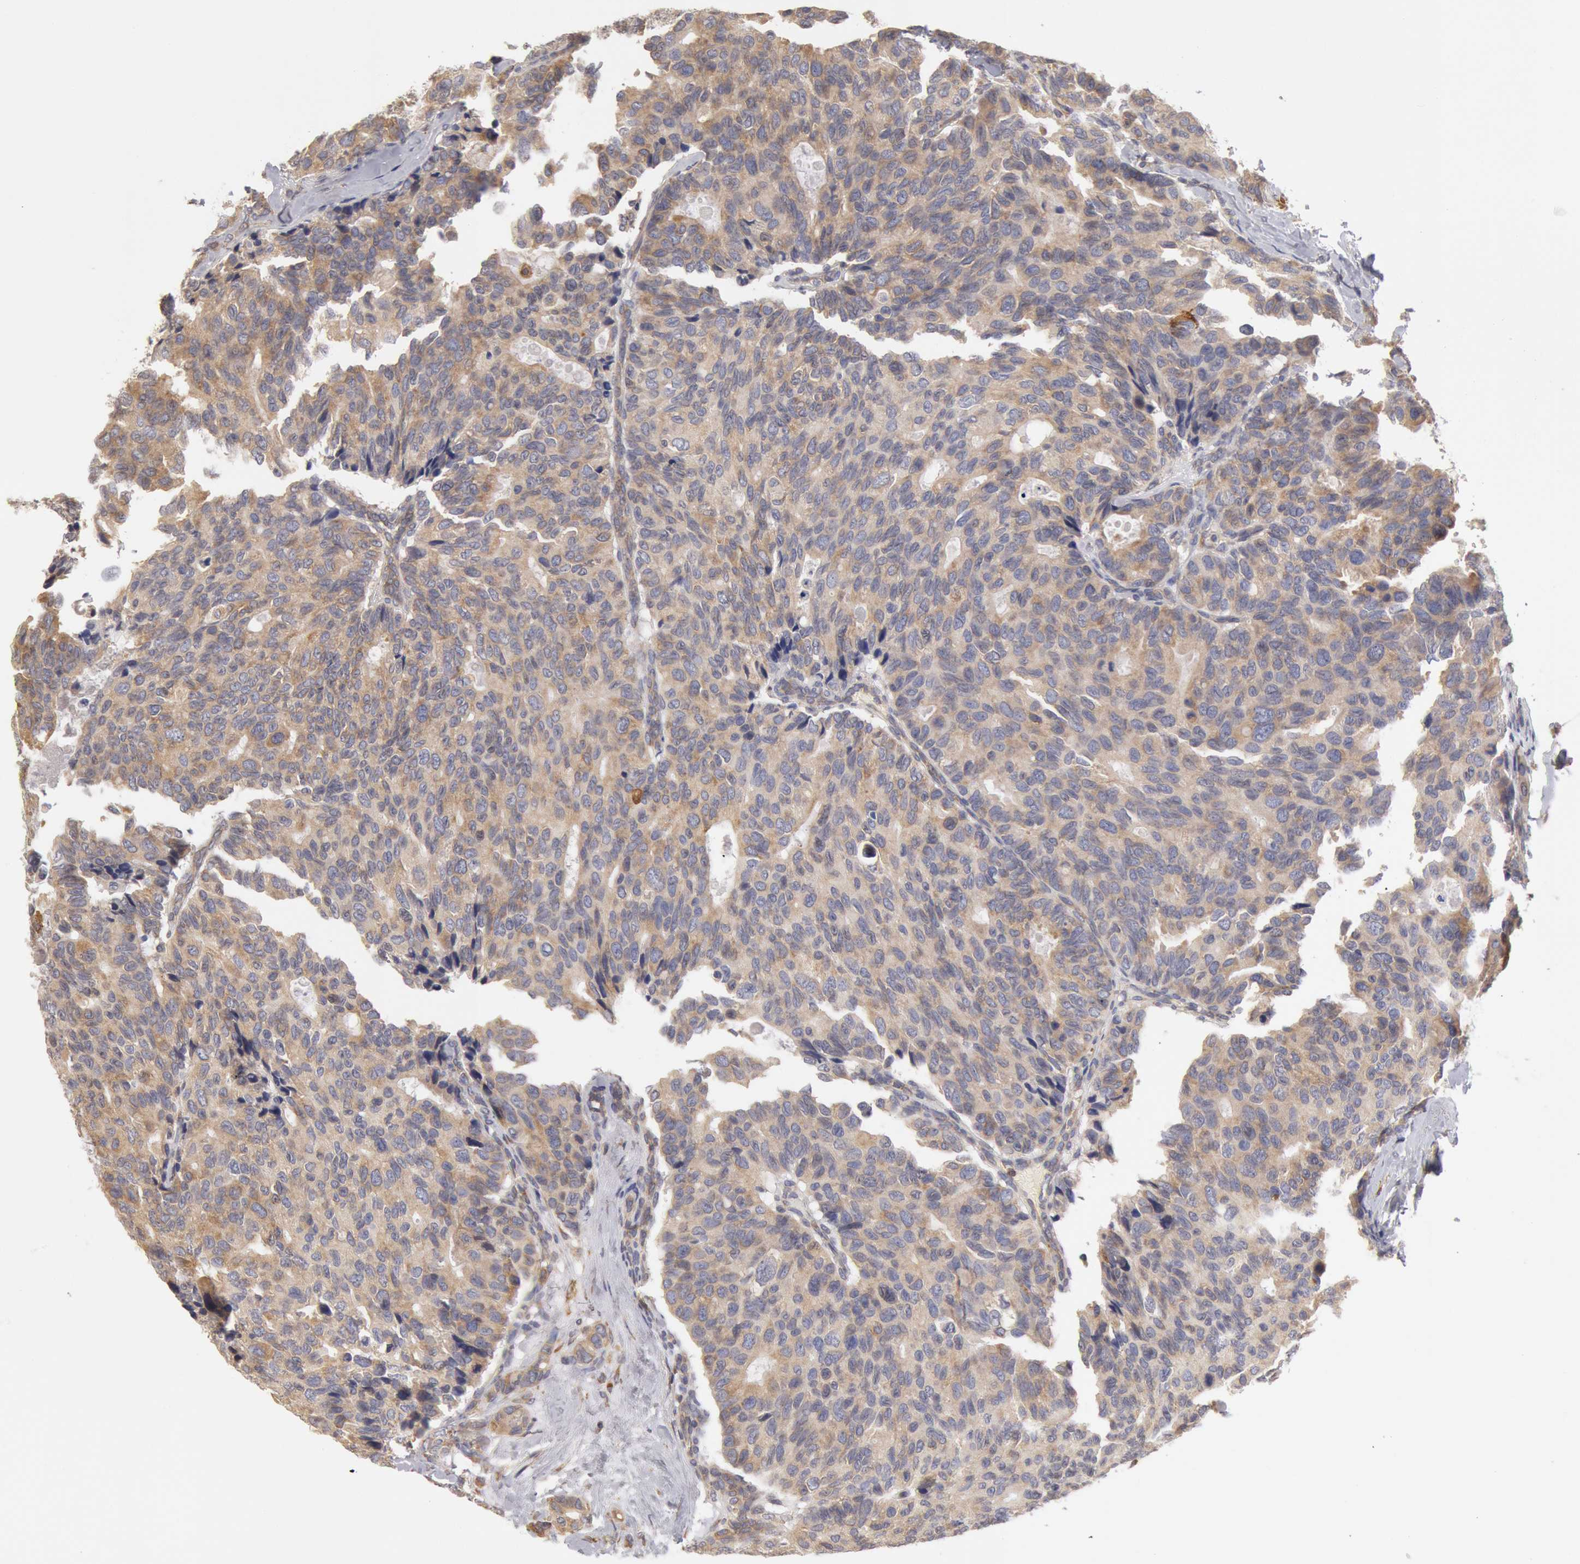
{"staining": {"intensity": "weak", "quantity": ">75%", "location": "cytoplasmic/membranous"}, "tissue": "breast cancer", "cell_type": "Tumor cells", "image_type": "cancer", "snomed": [{"axis": "morphology", "description": "Duct carcinoma"}, {"axis": "topography", "description": "Breast"}], "caption": "The histopathology image reveals staining of invasive ductal carcinoma (breast), revealing weak cytoplasmic/membranous protein expression (brown color) within tumor cells.", "gene": "OSBPL8", "patient": {"sex": "female", "age": 69}}